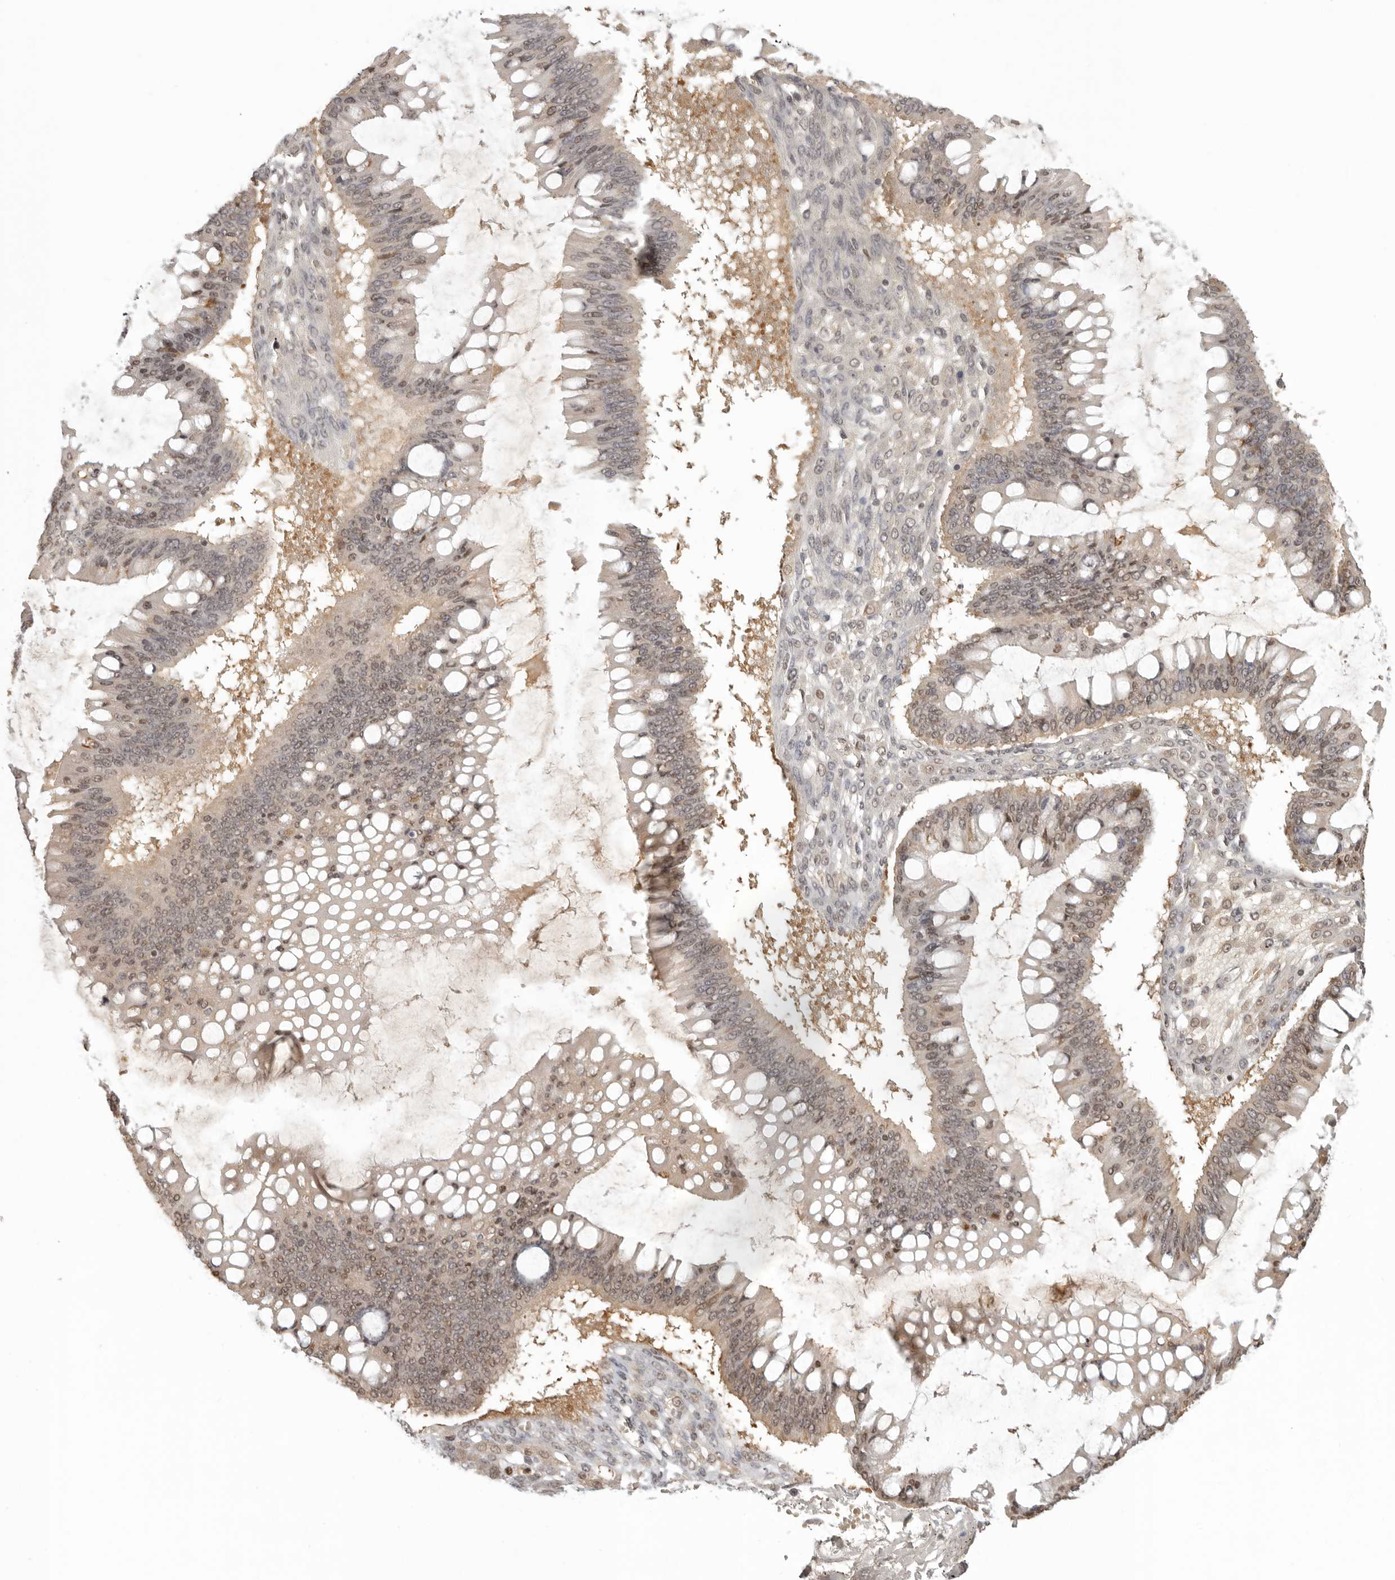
{"staining": {"intensity": "weak", "quantity": "25%-75%", "location": "cytoplasmic/membranous,nuclear"}, "tissue": "ovarian cancer", "cell_type": "Tumor cells", "image_type": "cancer", "snomed": [{"axis": "morphology", "description": "Cystadenocarcinoma, mucinous, NOS"}, {"axis": "topography", "description": "Ovary"}], "caption": "Ovarian cancer was stained to show a protein in brown. There is low levels of weak cytoplasmic/membranous and nuclear expression in approximately 25%-75% of tumor cells. The staining was performed using DAB to visualize the protein expression in brown, while the nuclei were stained in blue with hematoxylin (Magnification: 20x).", "gene": "PSMA5", "patient": {"sex": "female", "age": 73}}